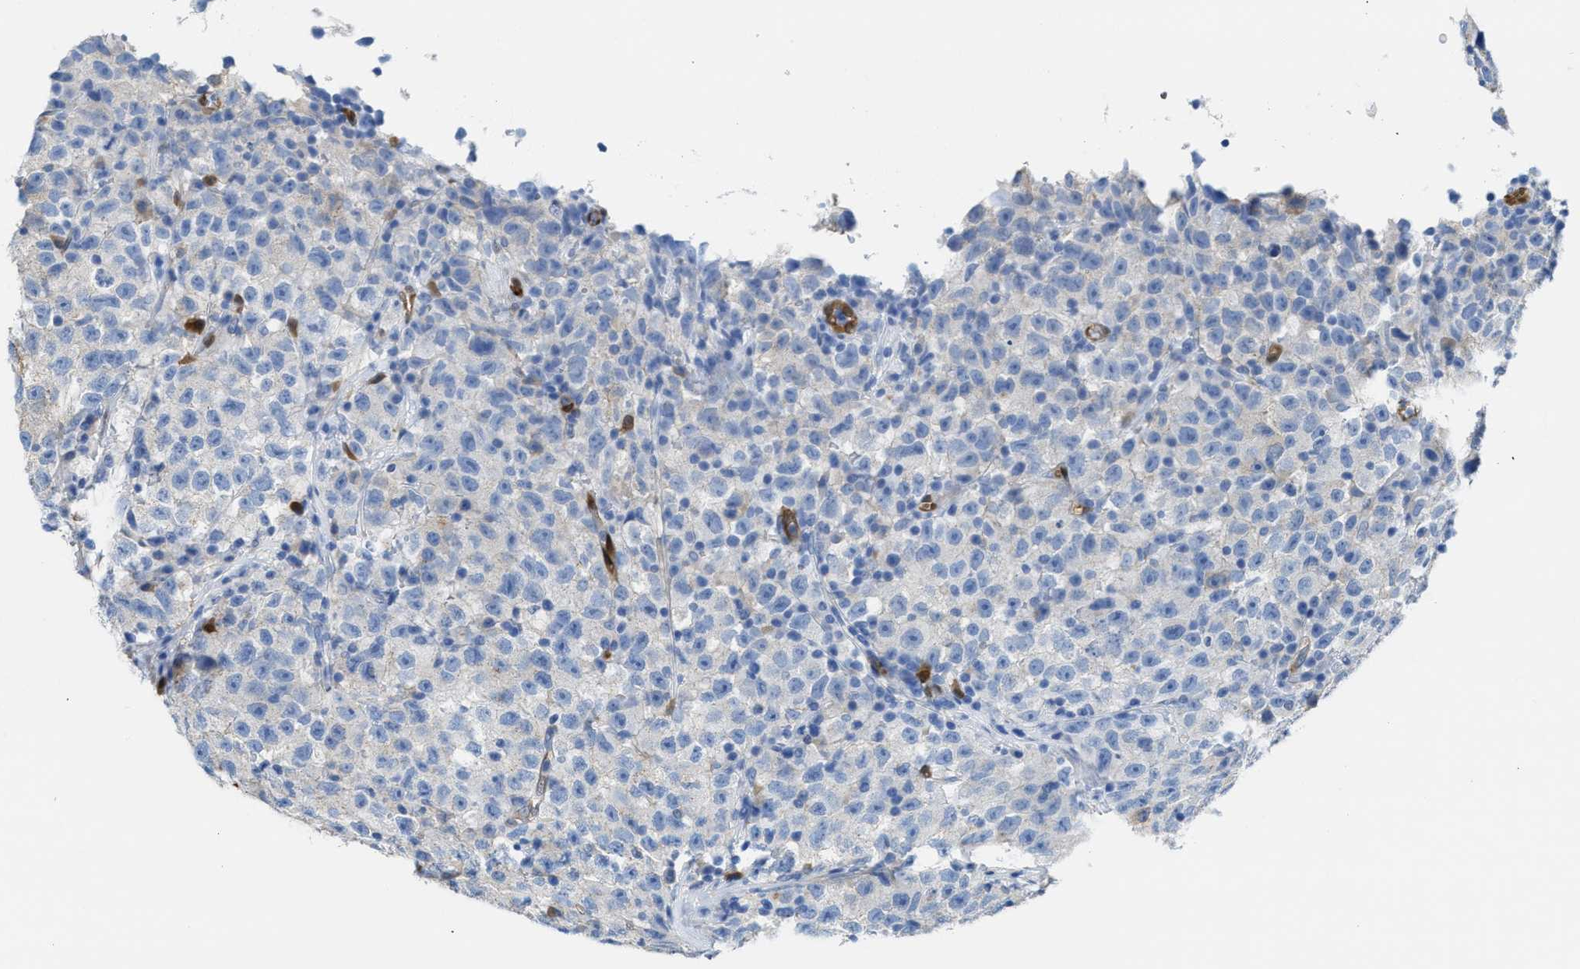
{"staining": {"intensity": "negative", "quantity": "none", "location": "none"}, "tissue": "testis cancer", "cell_type": "Tumor cells", "image_type": "cancer", "snomed": [{"axis": "morphology", "description": "Seminoma, NOS"}, {"axis": "topography", "description": "Testis"}], "caption": "Tumor cells are negative for protein expression in human testis seminoma.", "gene": "ASS1", "patient": {"sex": "male", "age": 22}}